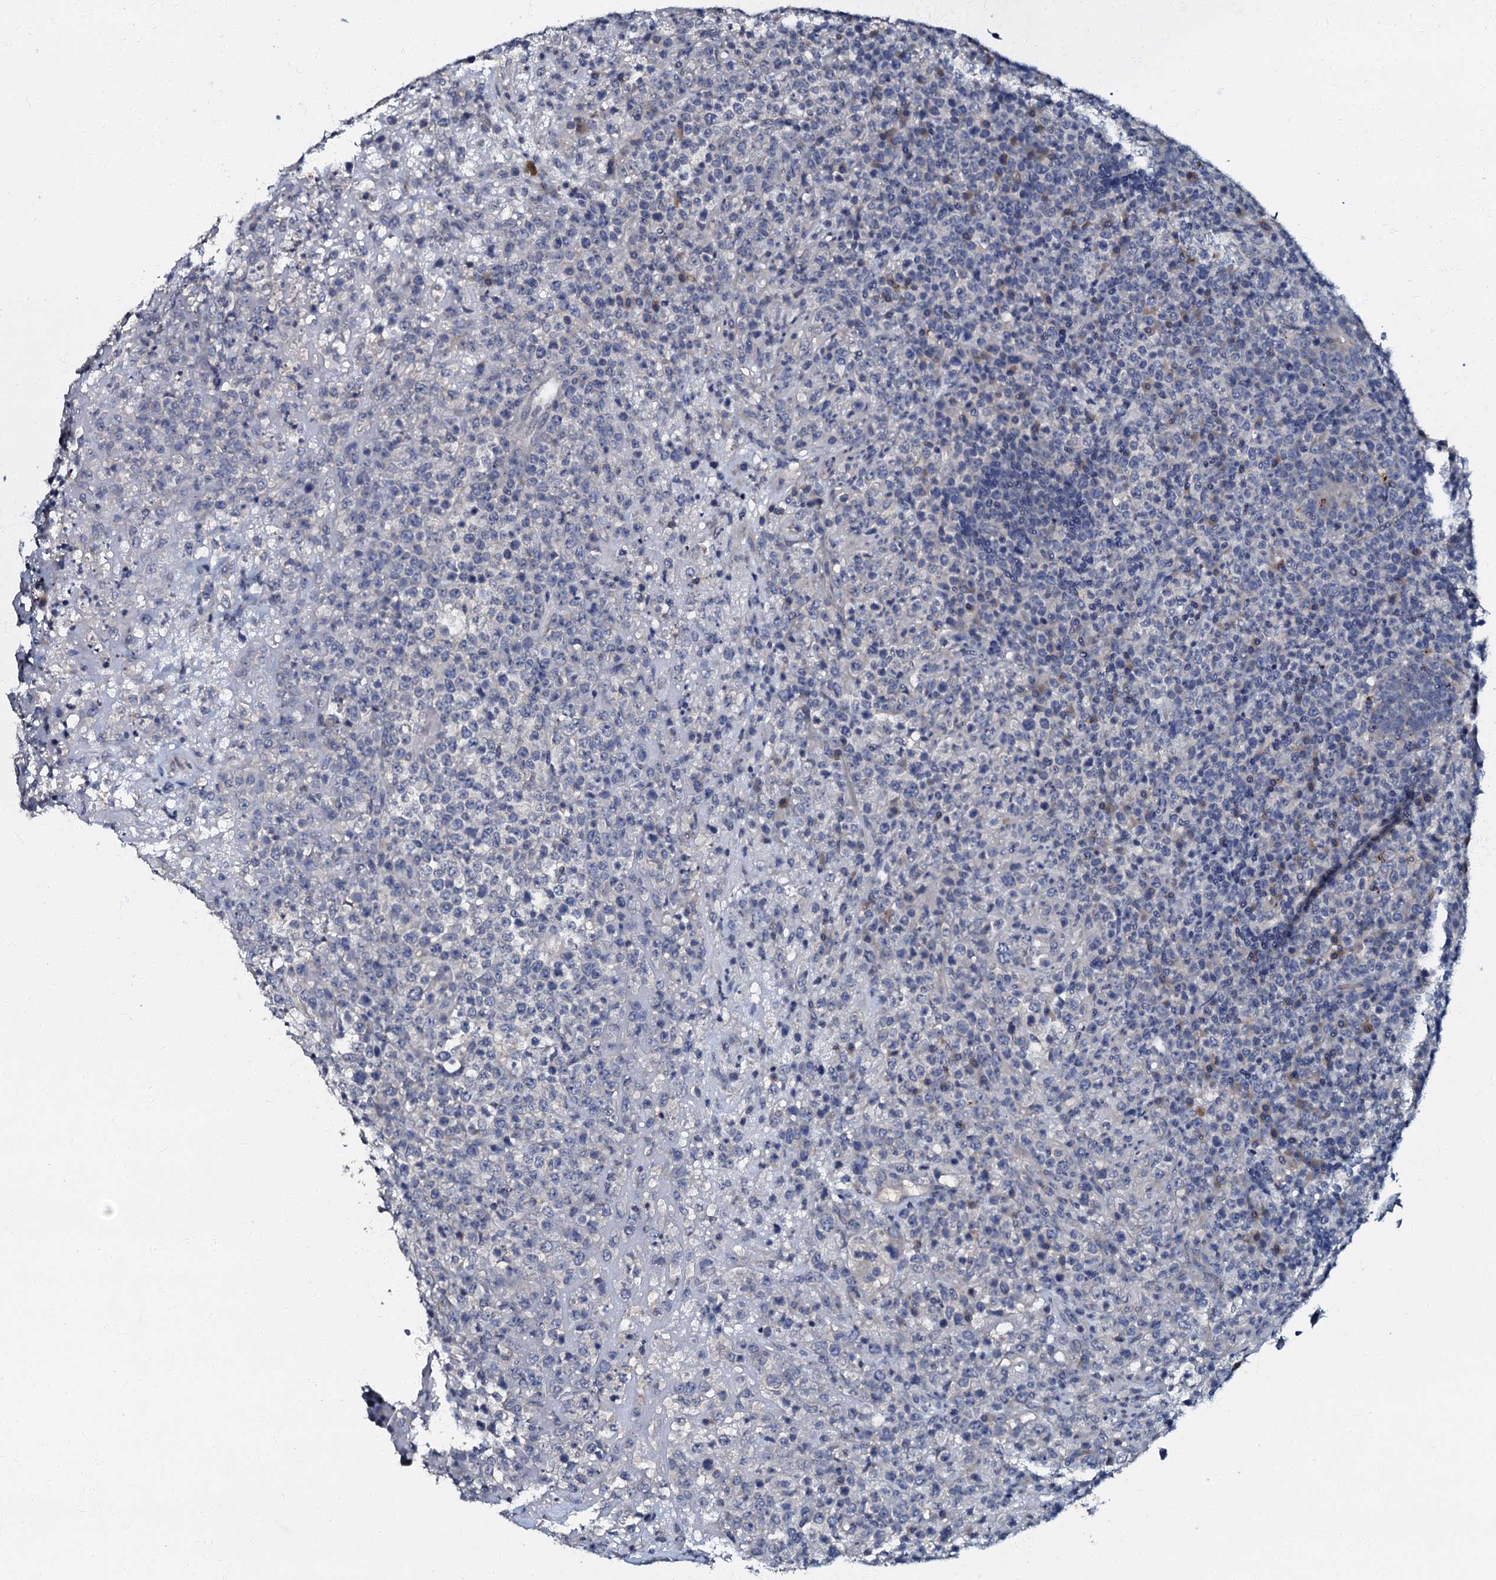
{"staining": {"intensity": "negative", "quantity": "none", "location": "none"}, "tissue": "lymphoma", "cell_type": "Tumor cells", "image_type": "cancer", "snomed": [{"axis": "morphology", "description": "Malignant lymphoma, non-Hodgkin's type, High grade"}, {"axis": "topography", "description": "Colon"}], "caption": "This image is of high-grade malignant lymphoma, non-Hodgkin's type stained with IHC to label a protein in brown with the nuclei are counter-stained blue. There is no positivity in tumor cells. Brightfield microscopy of IHC stained with DAB (brown) and hematoxylin (blue), captured at high magnification.", "gene": "OLAH", "patient": {"sex": "female", "age": 53}}